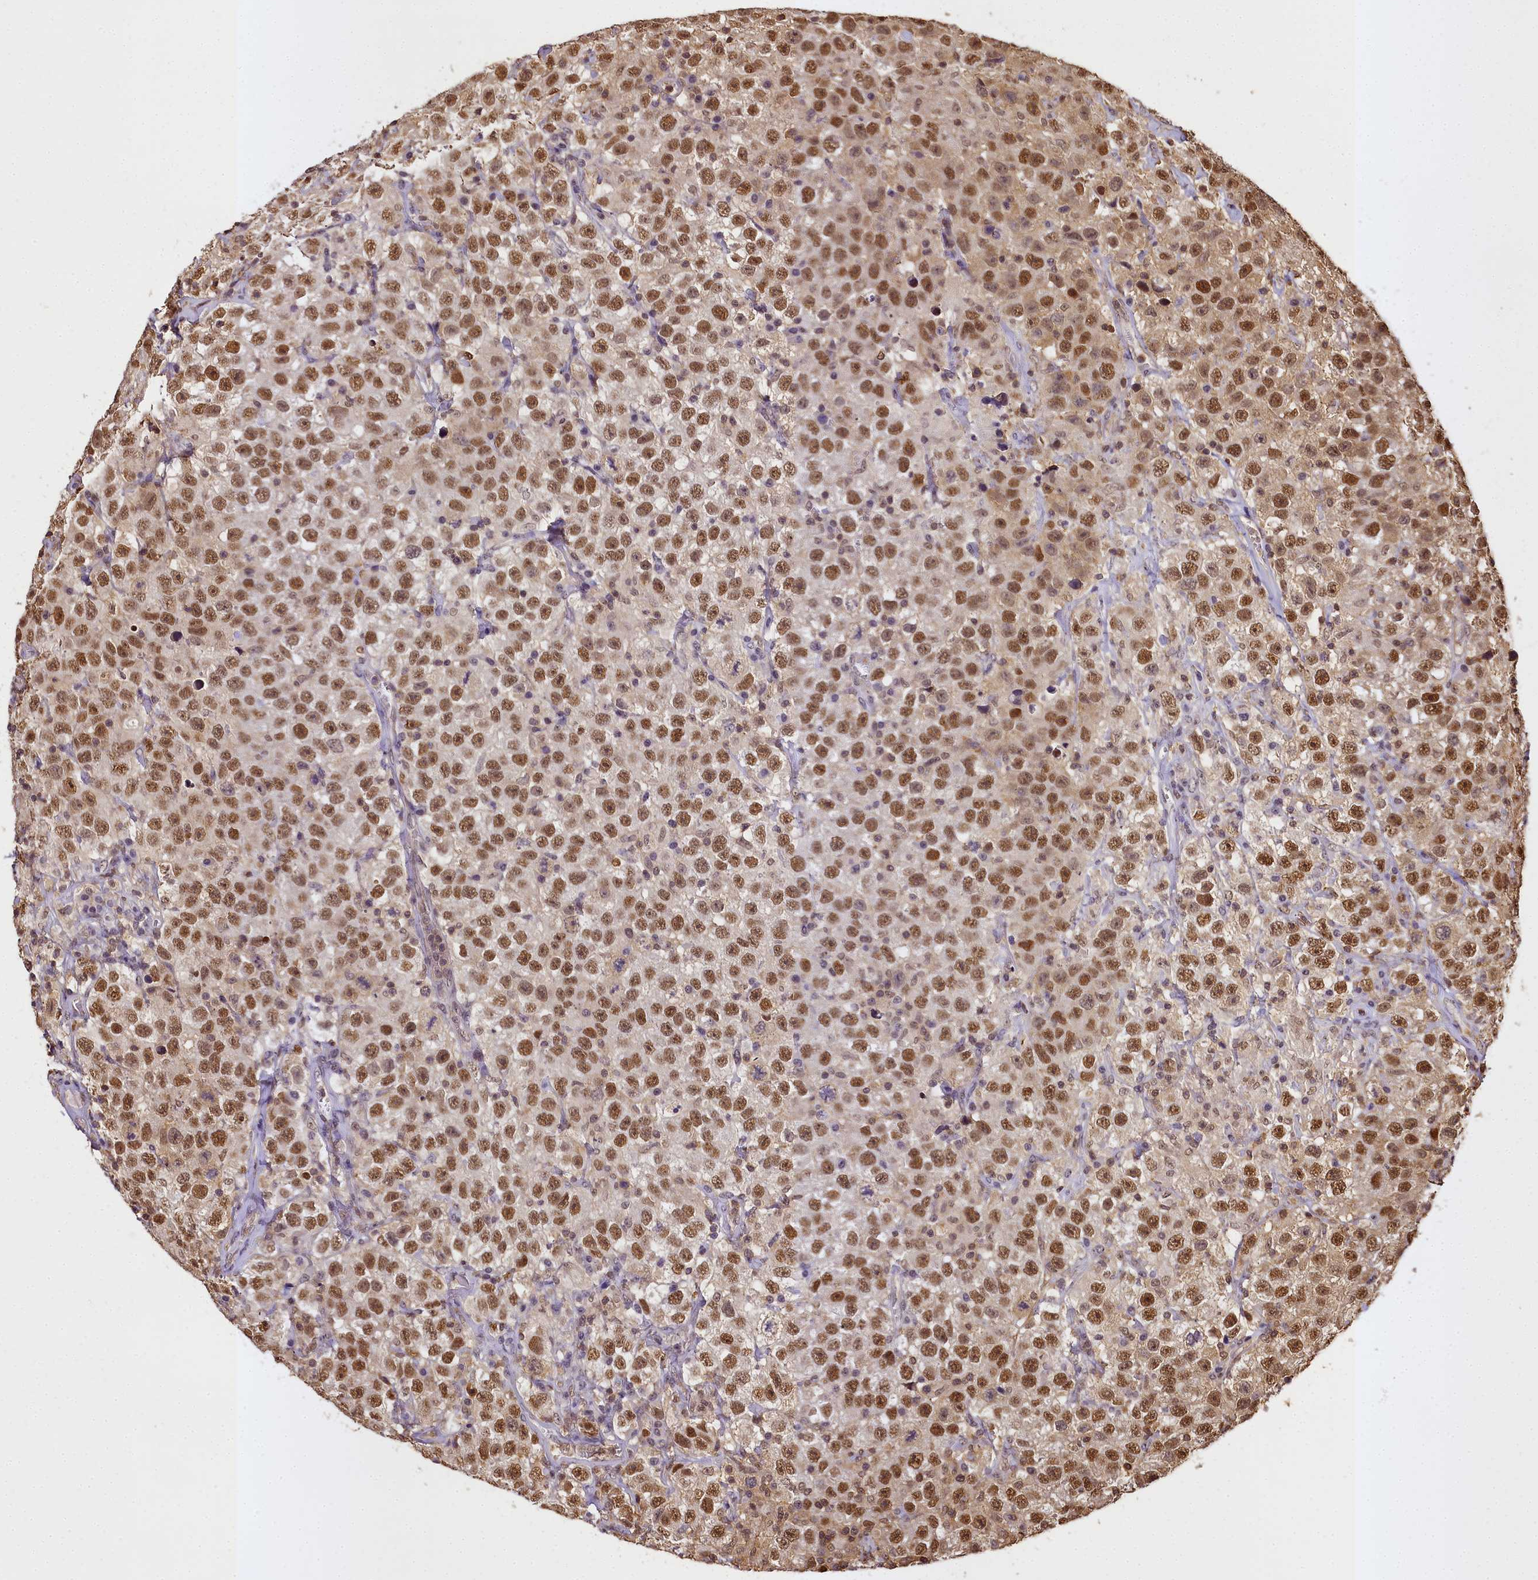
{"staining": {"intensity": "strong", "quantity": ">75%", "location": "nuclear"}, "tissue": "testis cancer", "cell_type": "Tumor cells", "image_type": "cancer", "snomed": [{"axis": "morphology", "description": "Seminoma, NOS"}, {"axis": "topography", "description": "Testis"}], "caption": "IHC of testis cancer (seminoma) displays high levels of strong nuclear positivity in approximately >75% of tumor cells.", "gene": "PPP4C", "patient": {"sex": "male", "age": 41}}